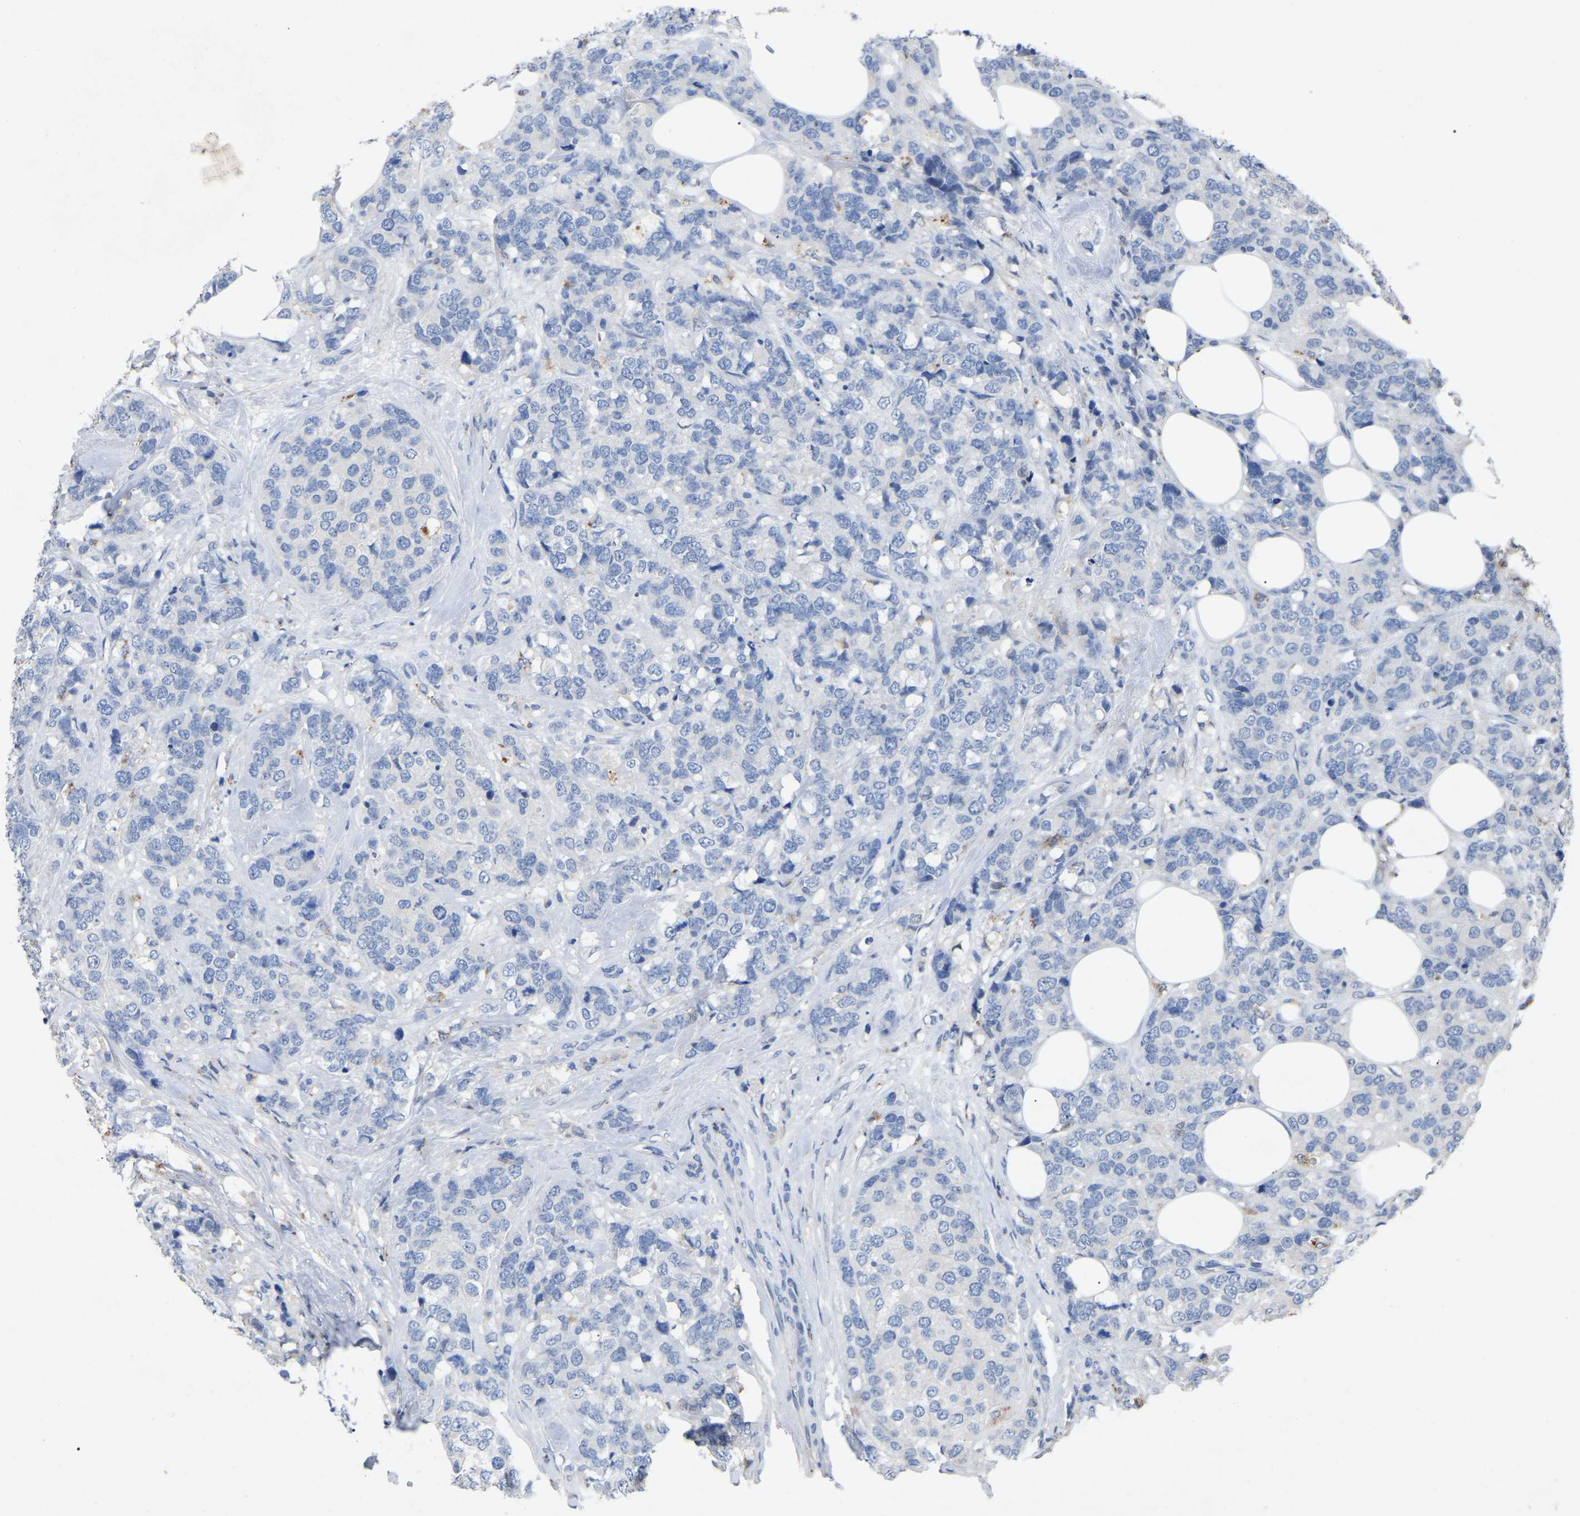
{"staining": {"intensity": "negative", "quantity": "none", "location": "none"}, "tissue": "breast cancer", "cell_type": "Tumor cells", "image_type": "cancer", "snomed": [{"axis": "morphology", "description": "Lobular carcinoma"}, {"axis": "topography", "description": "Breast"}], "caption": "The photomicrograph exhibits no staining of tumor cells in breast cancer.", "gene": "SMPD2", "patient": {"sex": "female", "age": 59}}